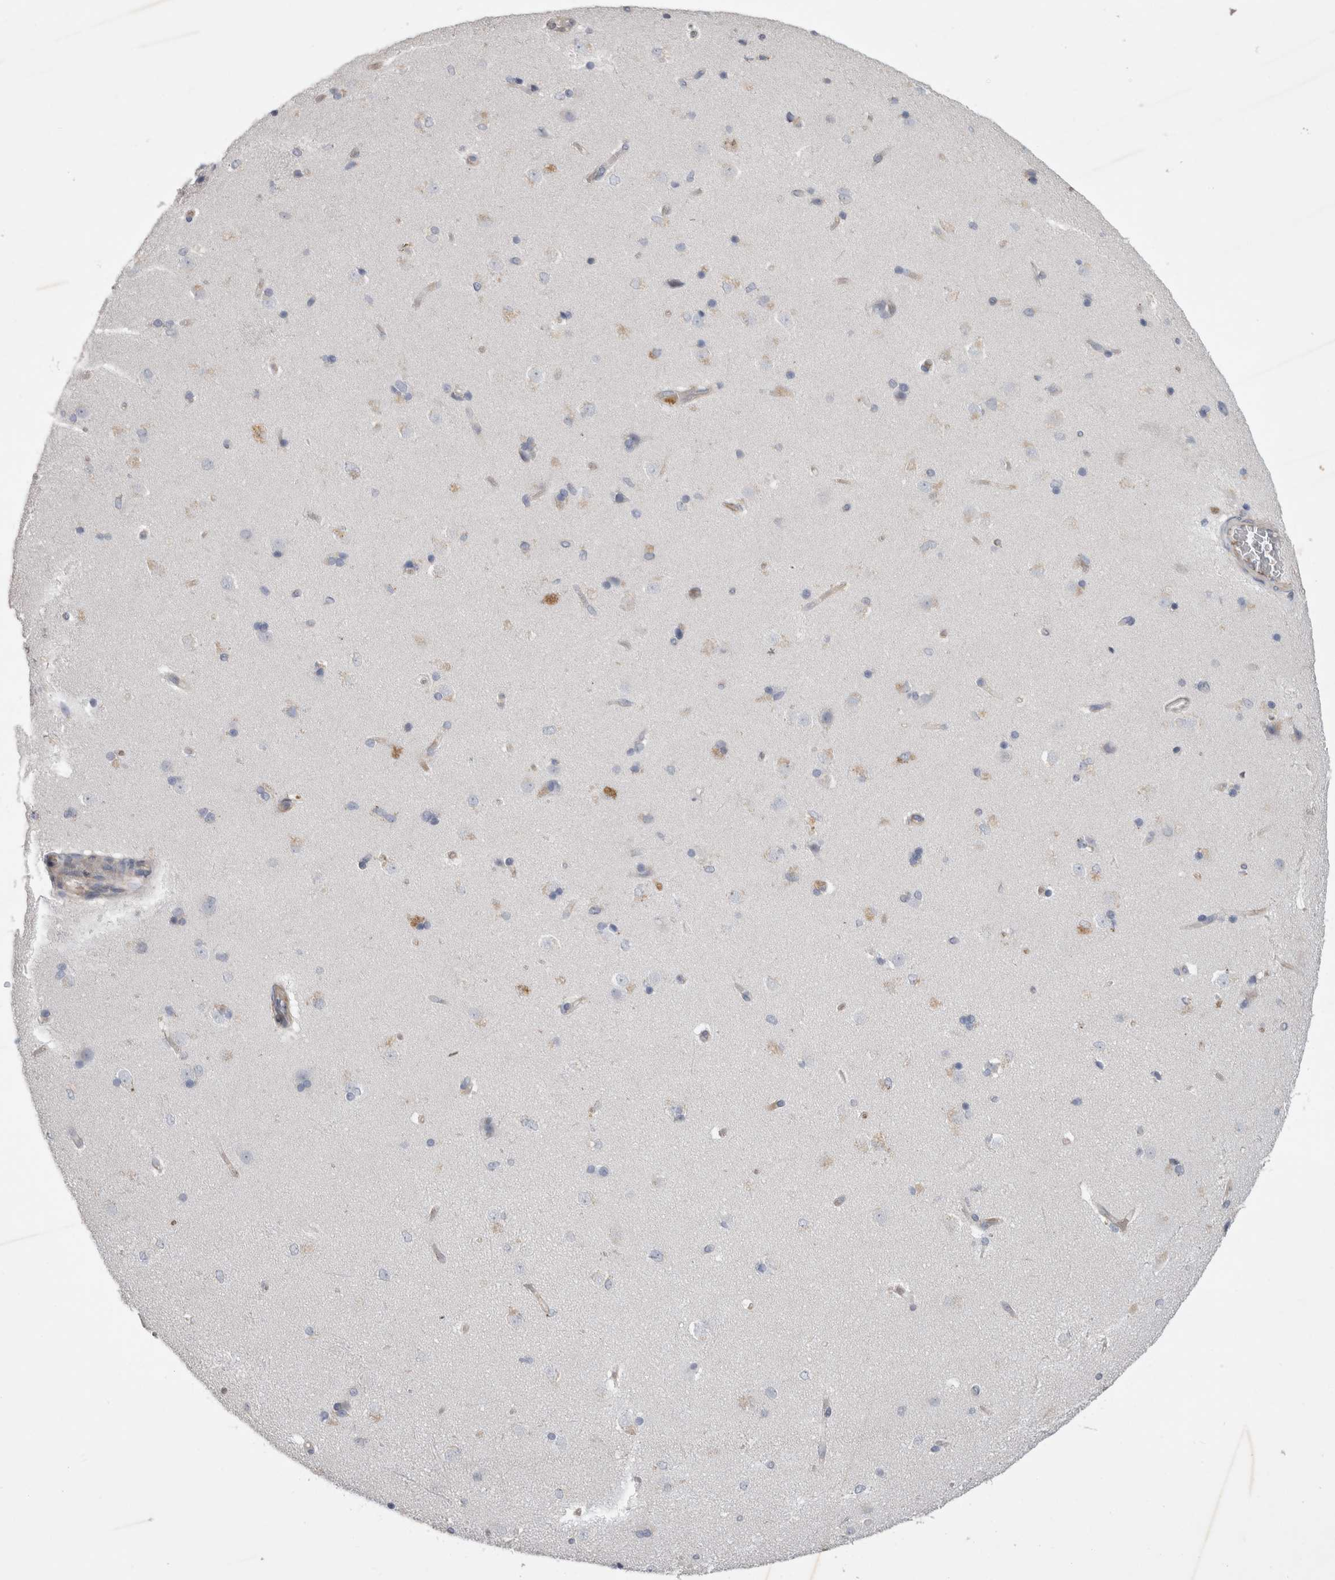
{"staining": {"intensity": "weak", "quantity": "<25%", "location": "cytoplasmic/membranous"}, "tissue": "caudate", "cell_type": "Glial cells", "image_type": "normal", "snomed": [{"axis": "morphology", "description": "Normal tissue, NOS"}, {"axis": "topography", "description": "Lateral ventricle wall"}], "caption": "Immunohistochemistry photomicrograph of benign caudate: human caudate stained with DAB demonstrates no significant protein expression in glial cells. (Stains: DAB immunohistochemistry (IHC) with hematoxylin counter stain, Microscopy: brightfield microscopy at high magnification).", "gene": "STRADB", "patient": {"sex": "female", "age": 19}}